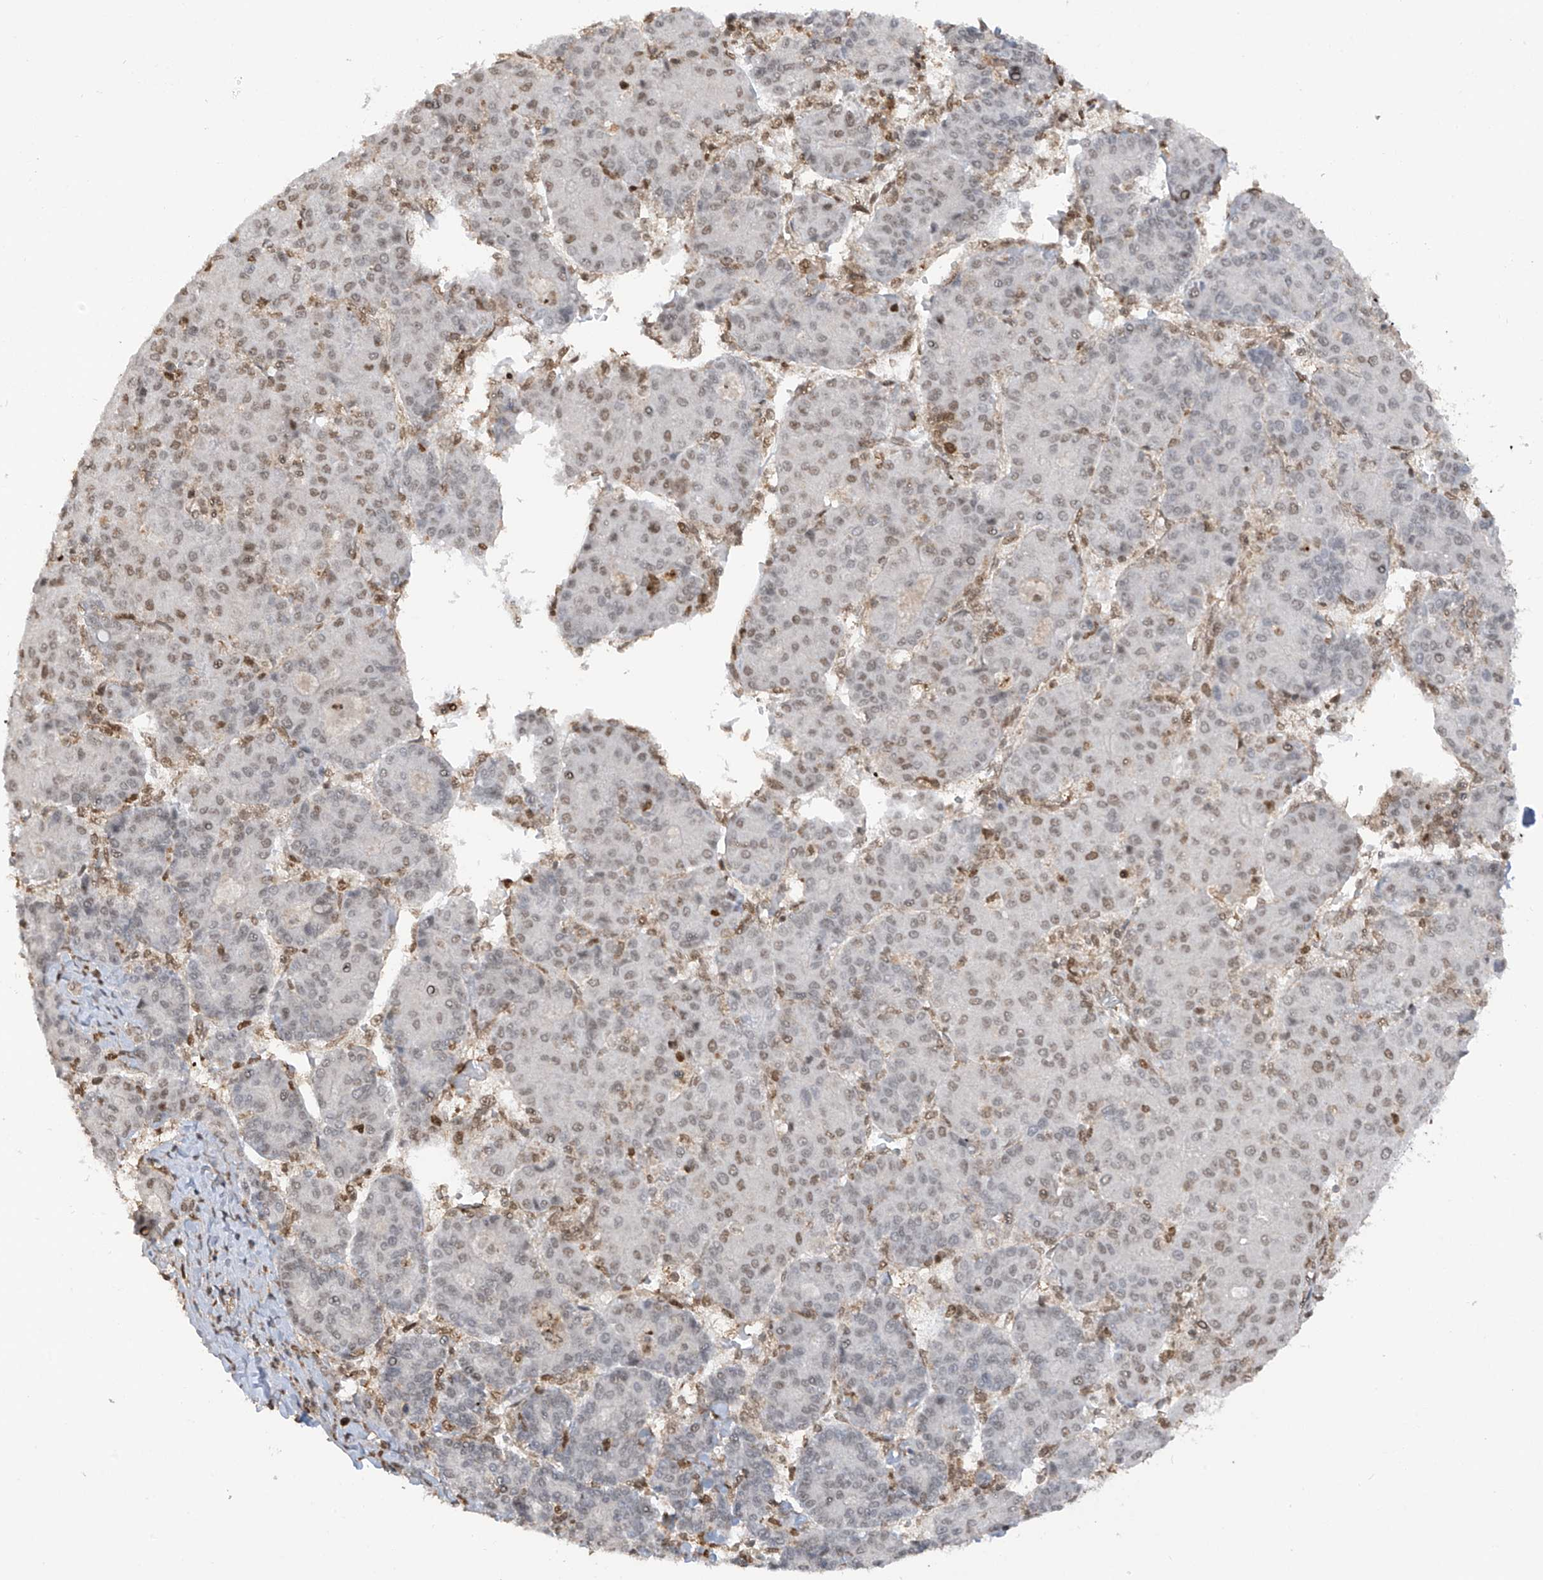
{"staining": {"intensity": "weak", "quantity": "25%-75%", "location": "nuclear"}, "tissue": "liver cancer", "cell_type": "Tumor cells", "image_type": "cancer", "snomed": [{"axis": "morphology", "description": "Carcinoma, Hepatocellular, NOS"}, {"axis": "topography", "description": "Liver"}], "caption": "Immunohistochemical staining of human liver cancer shows low levels of weak nuclear protein positivity in about 25%-75% of tumor cells.", "gene": "KPNB1", "patient": {"sex": "male", "age": 65}}